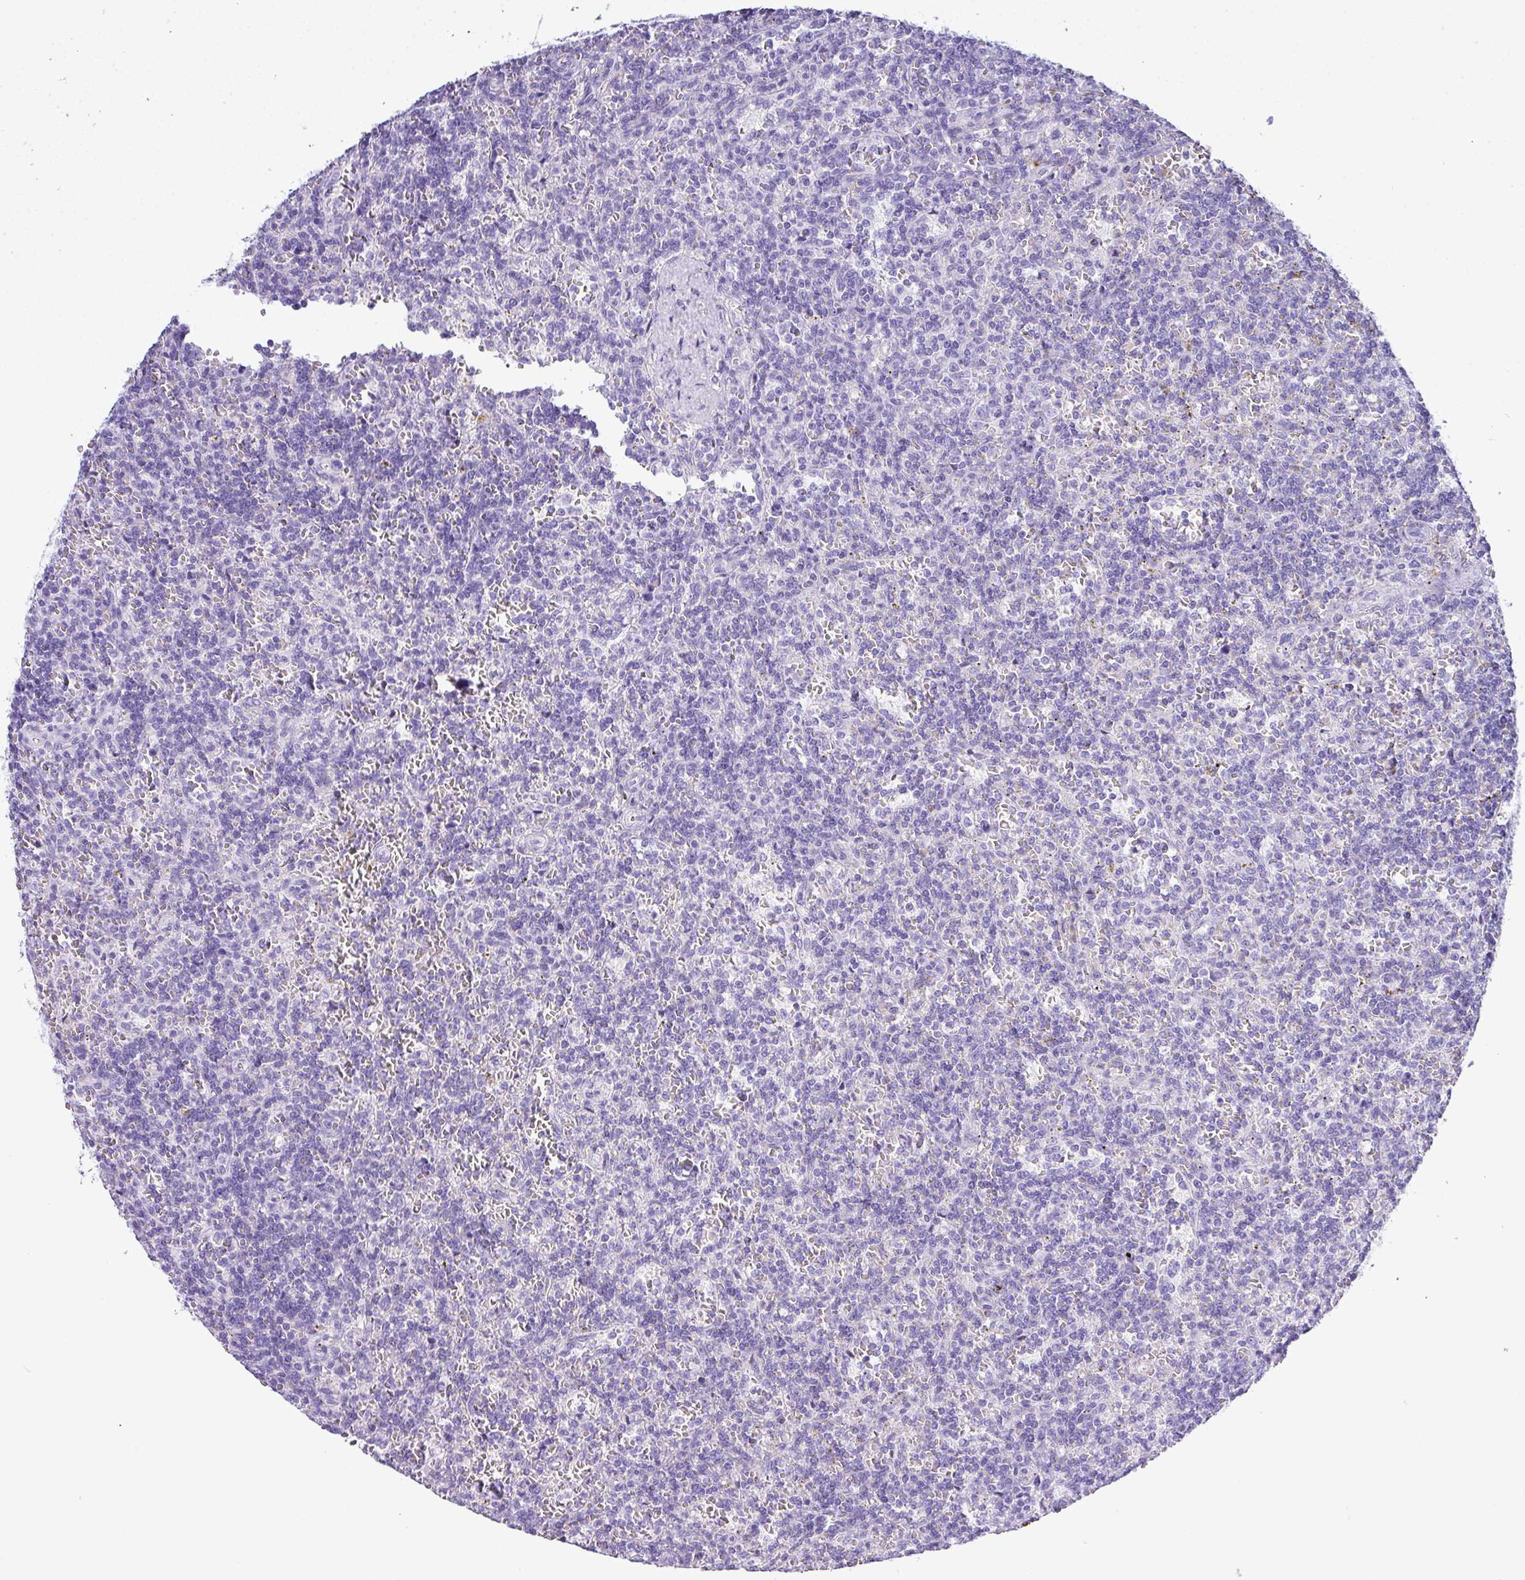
{"staining": {"intensity": "negative", "quantity": "none", "location": "none"}, "tissue": "lymphoma", "cell_type": "Tumor cells", "image_type": "cancer", "snomed": [{"axis": "morphology", "description": "Malignant lymphoma, non-Hodgkin's type, Low grade"}, {"axis": "topography", "description": "Spleen"}], "caption": "A histopathology image of human low-grade malignant lymphoma, non-Hodgkin's type is negative for staining in tumor cells. (DAB (3,3'-diaminobenzidine) immunohistochemistry, high magnification).", "gene": "ZG16", "patient": {"sex": "male", "age": 73}}